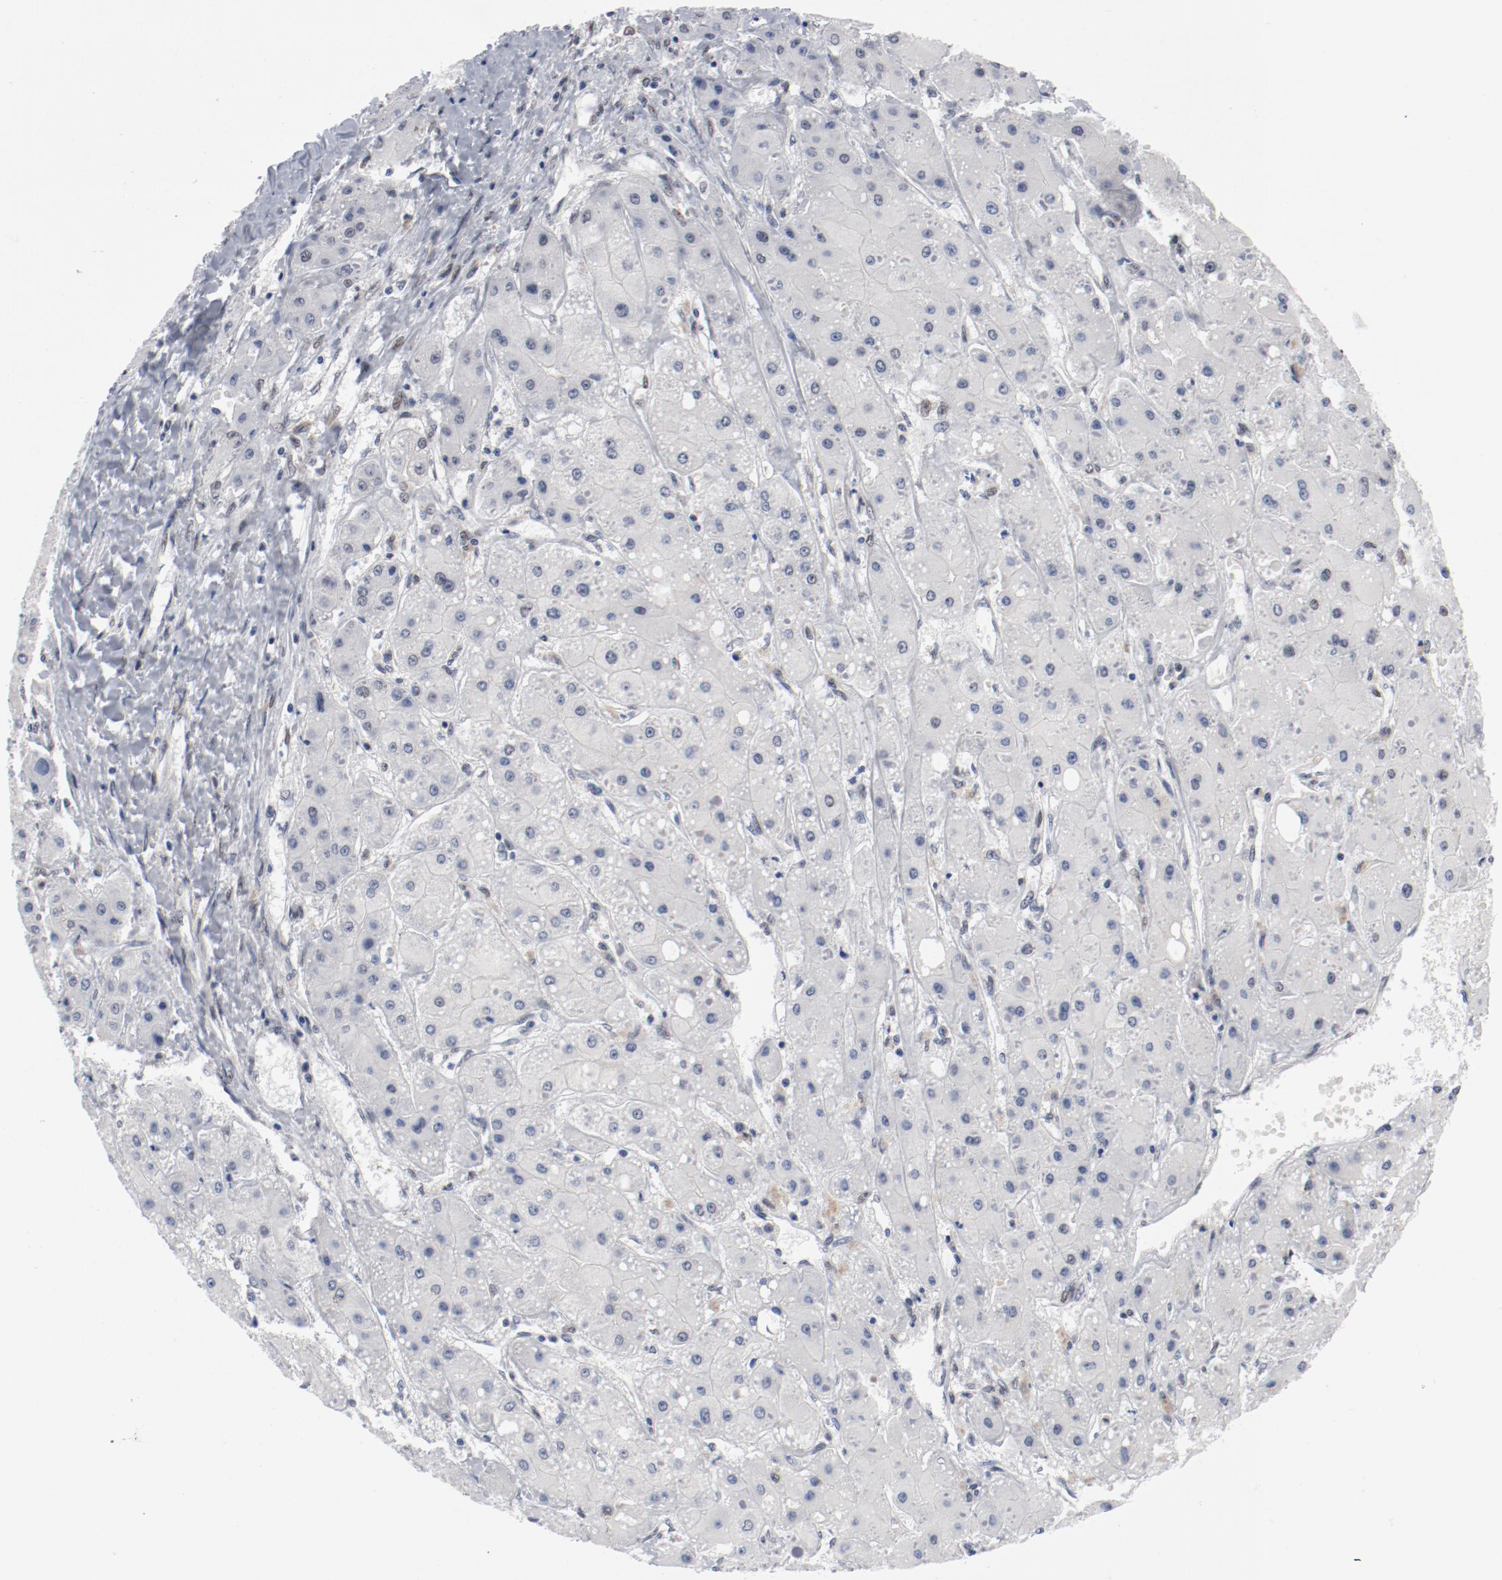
{"staining": {"intensity": "negative", "quantity": "none", "location": "none"}, "tissue": "liver cancer", "cell_type": "Tumor cells", "image_type": "cancer", "snomed": [{"axis": "morphology", "description": "Carcinoma, Hepatocellular, NOS"}, {"axis": "topography", "description": "Liver"}], "caption": "DAB immunohistochemical staining of human liver cancer (hepatocellular carcinoma) reveals no significant staining in tumor cells.", "gene": "ARNT", "patient": {"sex": "female", "age": 52}}